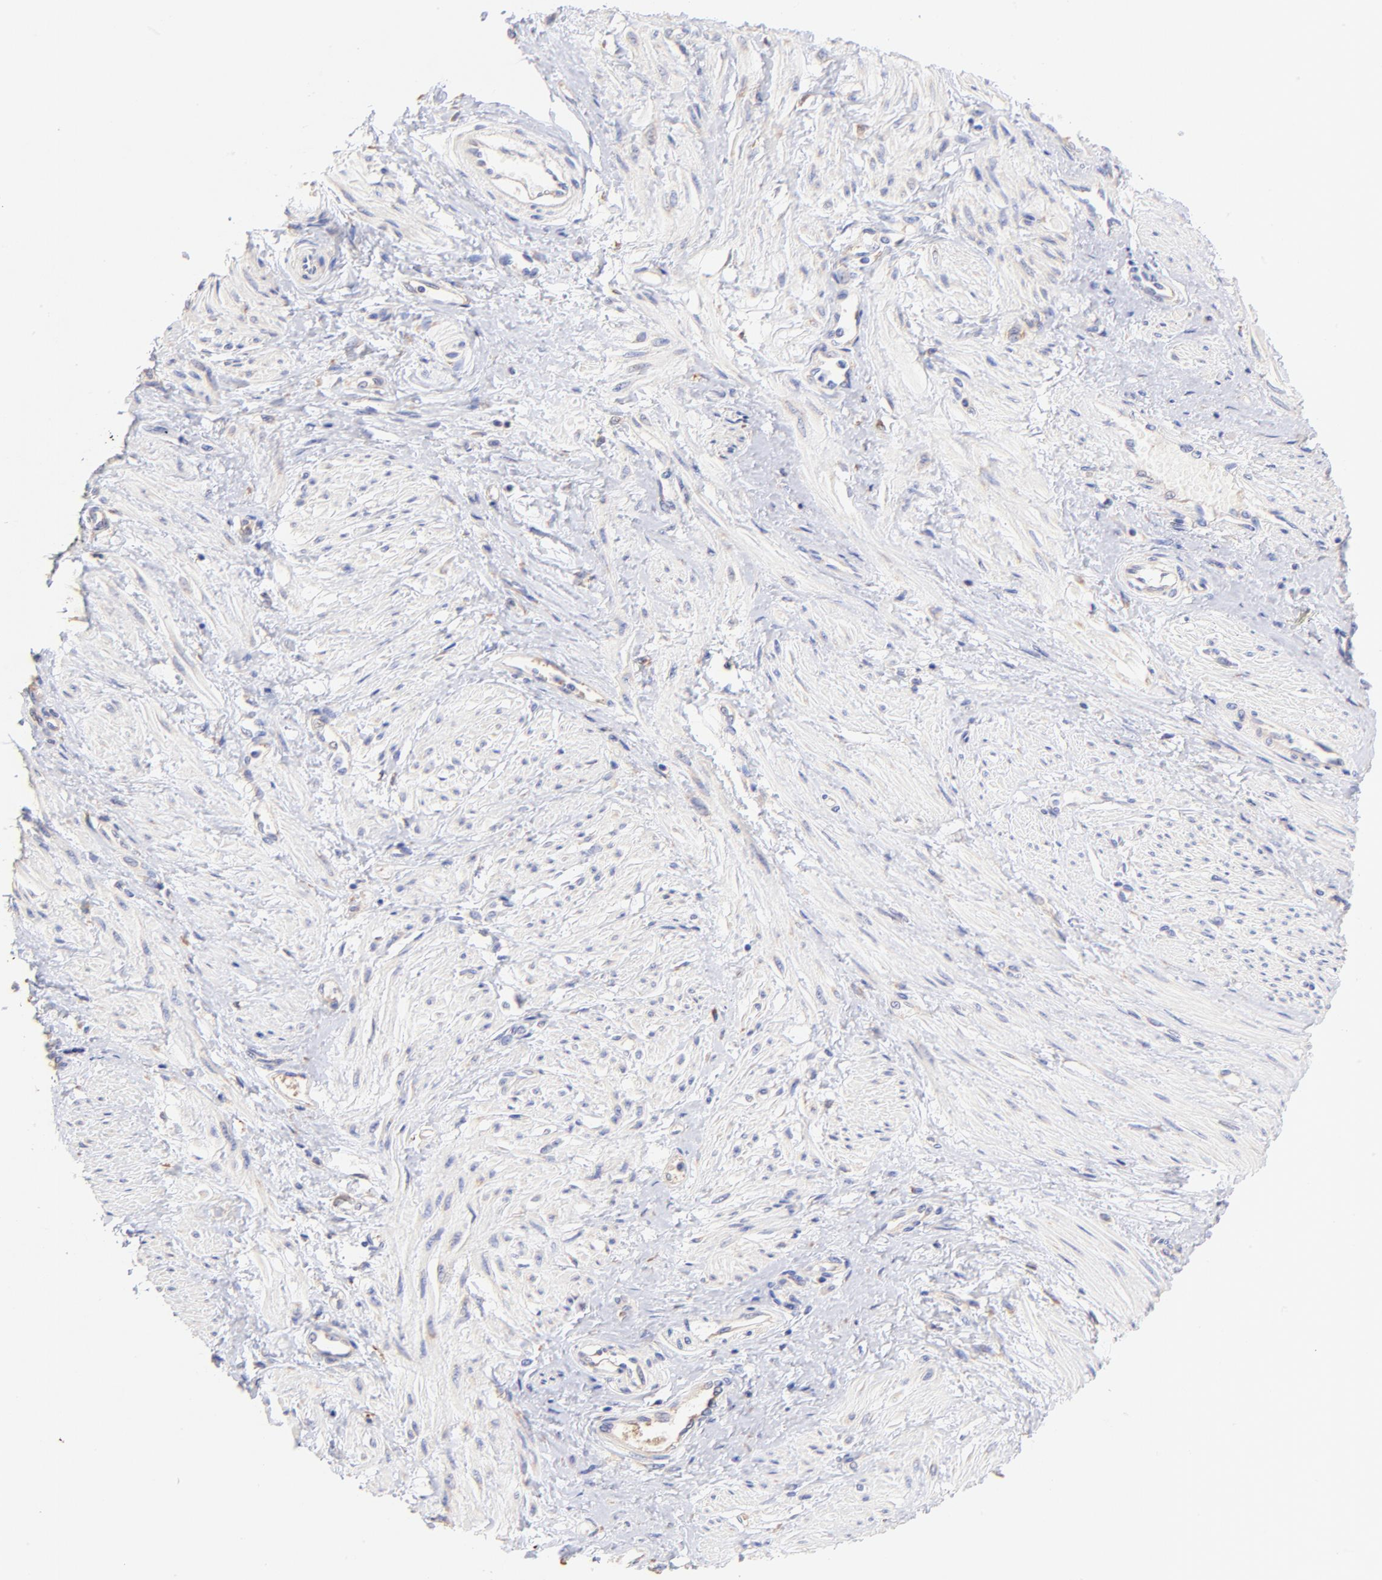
{"staining": {"intensity": "negative", "quantity": "none", "location": "none"}, "tissue": "smooth muscle", "cell_type": "Smooth muscle cells", "image_type": "normal", "snomed": [{"axis": "morphology", "description": "Normal tissue, NOS"}, {"axis": "topography", "description": "Smooth muscle"}, {"axis": "topography", "description": "Uterus"}], "caption": "DAB immunohistochemical staining of normal human smooth muscle exhibits no significant staining in smooth muscle cells. (DAB (3,3'-diaminobenzidine) immunohistochemistry (IHC) visualized using brightfield microscopy, high magnification).", "gene": "RPL30", "patient": {"sex": "female", "age": 39}}